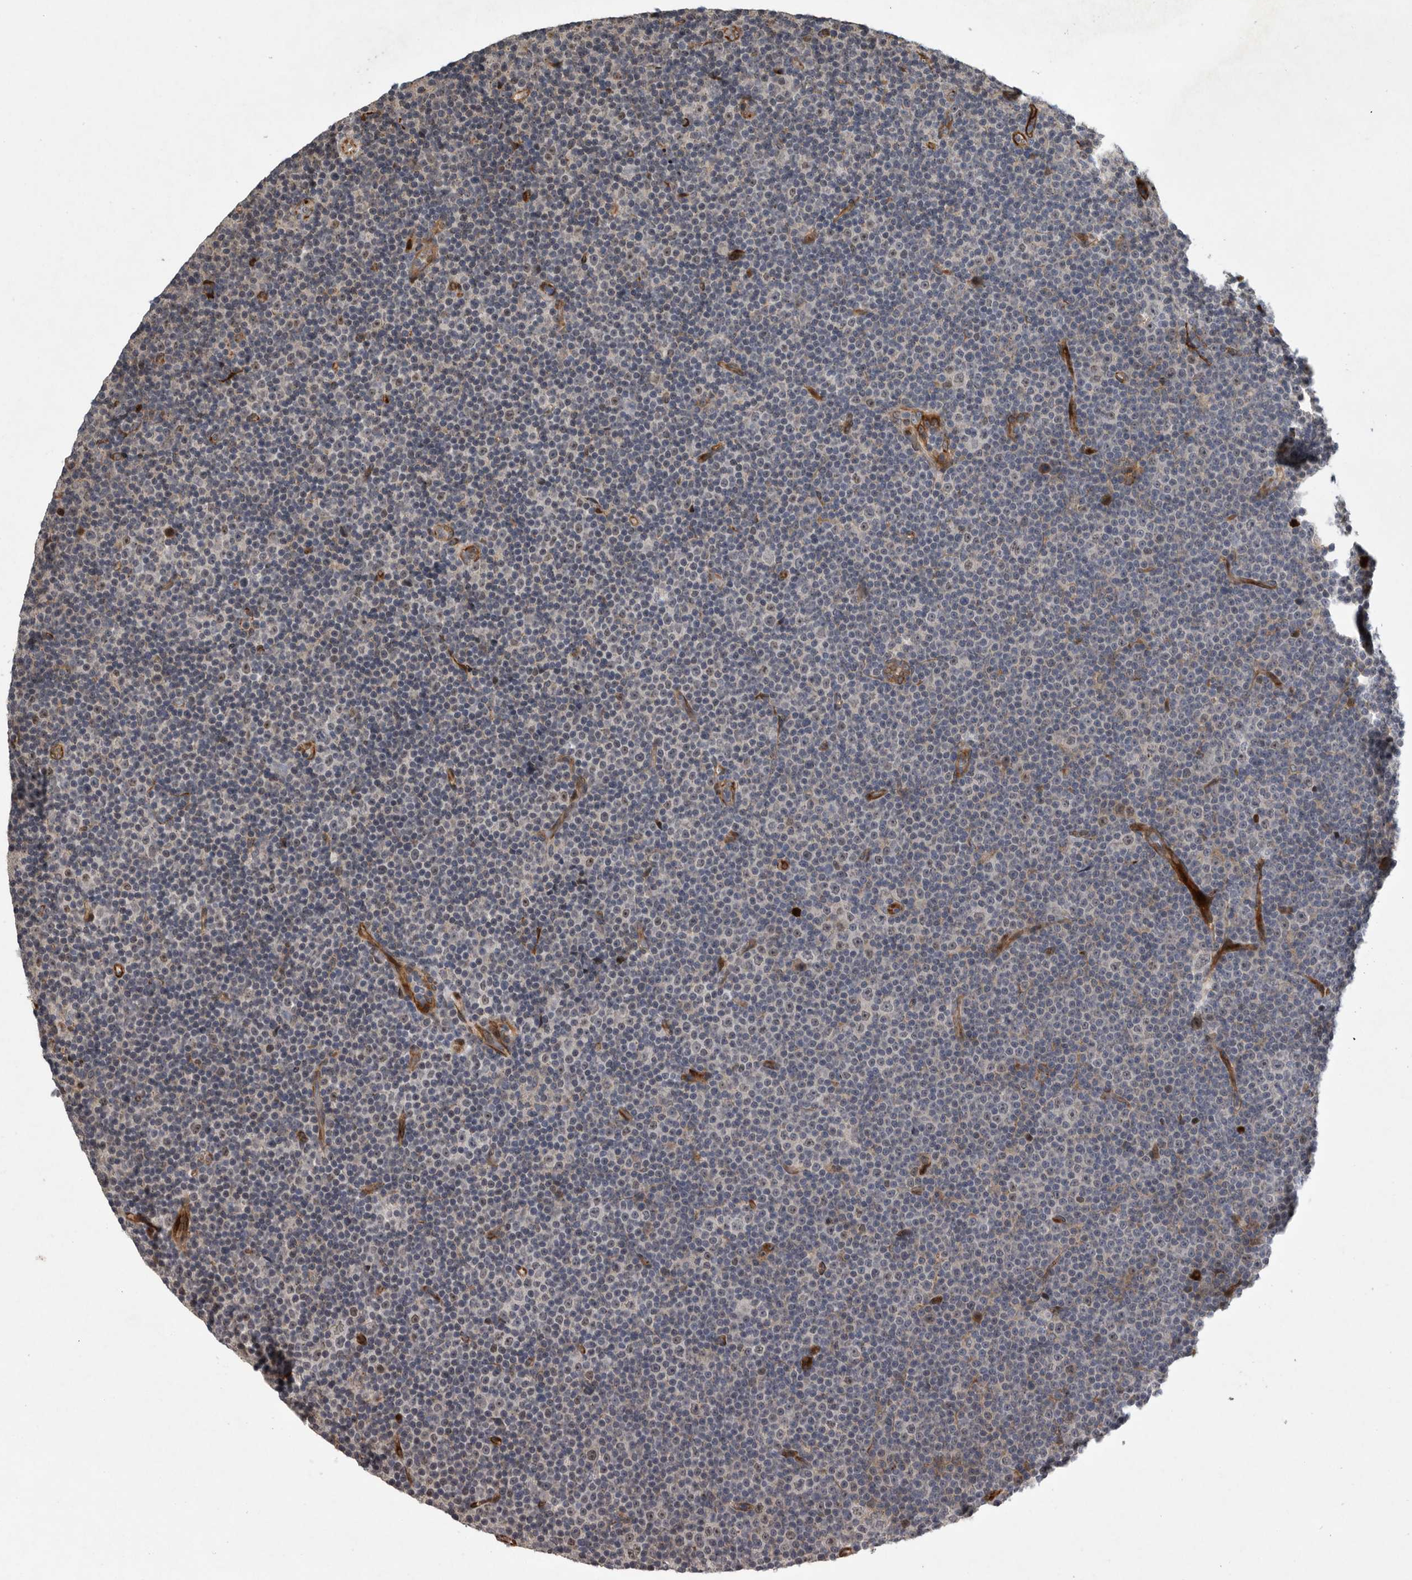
{"staining": {"intensity": "negative", "quantity": "none", "location": "none"}, "tissue": "lymphoma", "cell_type": "Tumor cells", "image_type": "cancer", "snomed": [{"axis": "morphology", "description": "Malignant lymphoma, non-Hodgkin's type, Low grade"}, {"axis": "topography", "description": "Lymph node"}], "caption": "High power microscopy photomicrograph of an IHC micrograph of low-grade malignant lymphoma, non-Hodgkin's type, revealing no significant positivity in tumor cells. (Brightfield microscopy of DAB (3,3'-diaminobenzidine) immunohistochemistry at high magnification).", "gene": "MPDZ", "patient": {"sex": "female", "age": 67}}